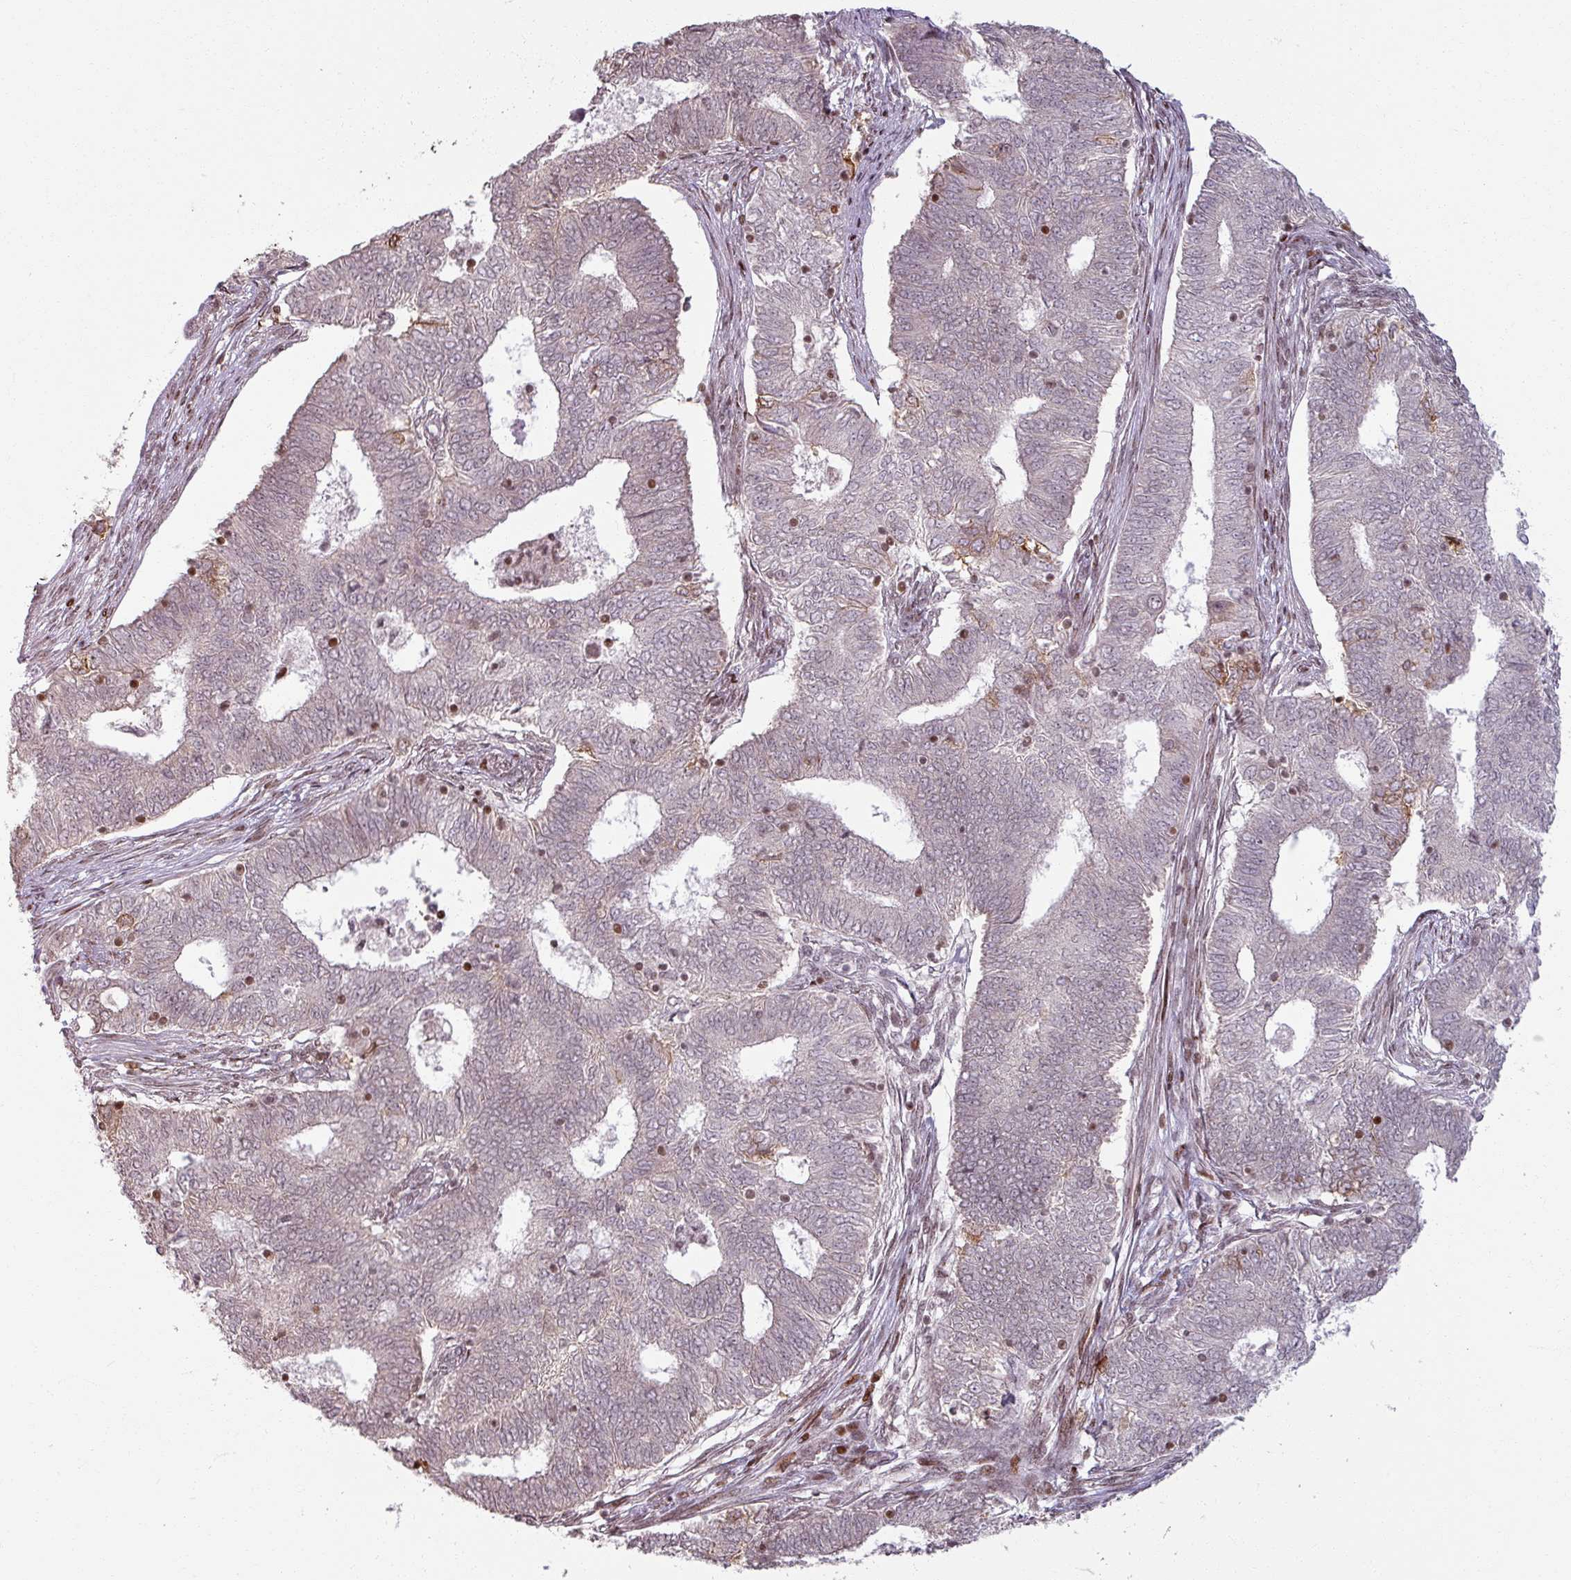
{"staining": {"intensity": "negative", "quantity": "none", "location": "none"}, "tissue": "endometrial cancer", "cell_type": "Tumor cells", "image_type": "cancer", "snomed": [{"axis": "morphology", "description": "Adenocarcinoma, NOS"}, {"axis": "topography", "description": "Endometrium"}], "caption": "This is an immunohistochemistry (IHC) photomicrograph of adenocarcinoma (endometrial). There is no staining in tumor cells.", "gene": "NCOR1", "patient": {"sex": "female", "age": 62}}